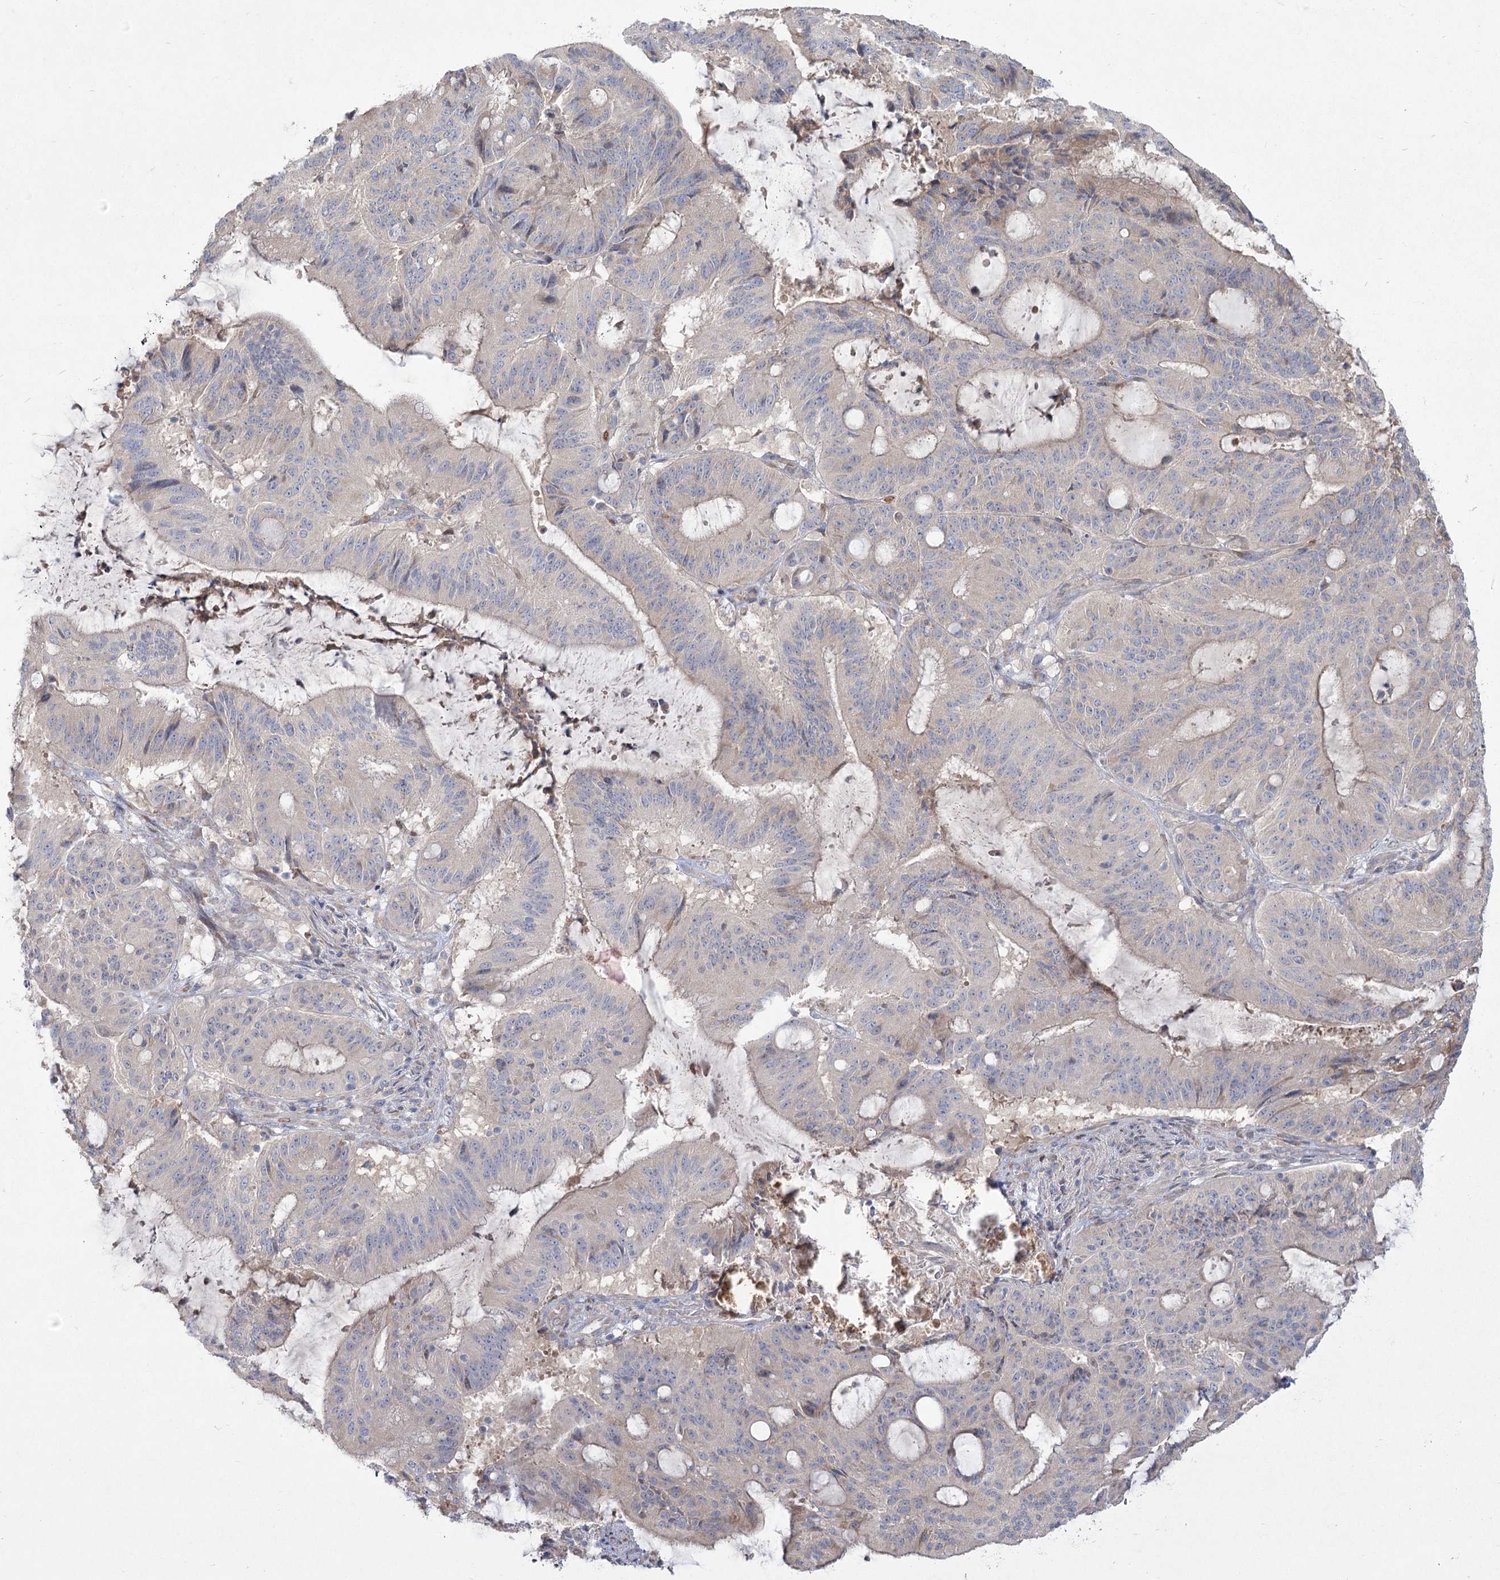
{"staining": {"intensity": "negative", "quantity": "none", "location": "none"}, "tissue": "liver cancer", "cell_type": "Tumor cells", "image_type": "cancer", "snomed": [{"axis": "morphology", "description": "Normal tissue, NOS"}, {"axis": "morphology", "description": "Cholangiocarcinoma"}, {"axis": "topography", "description": "Liver"}, {"axis": "topography", "description": "Peripheral nerve tissue"}], "caption": "An image of liver cancer (cholangiocarcinoma) stained for a protein shows no brown staining in tumor cells.", "gene": "CAMTA1", "patient": {"sex": "female", "age": 73}}